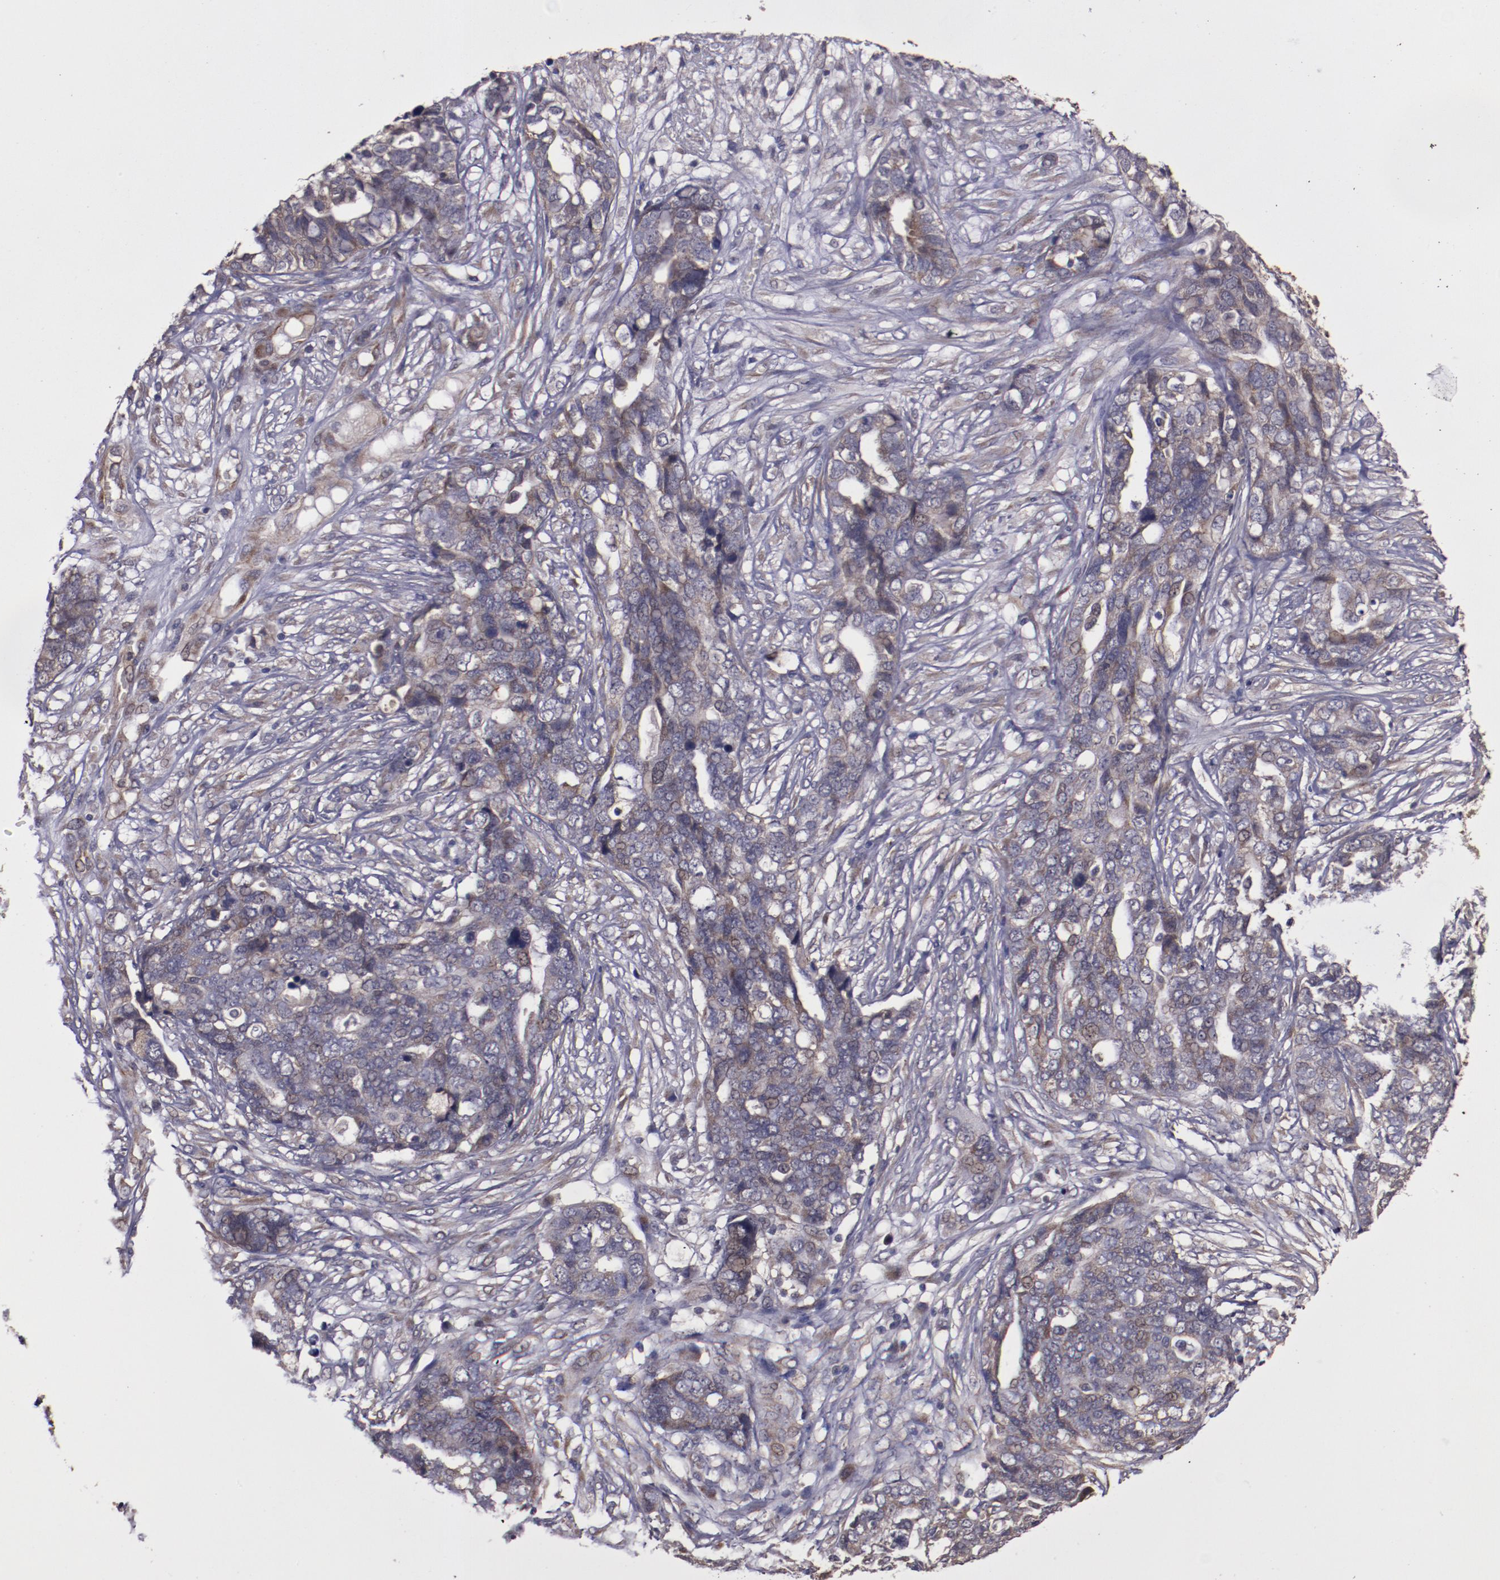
{"staining": {"intensity": "weak", "quantity": ">75%", "location": "cytoplasmic/membranous"}, "tissue": "ovarian cancer", "cell_type": "Tumor cells", "image_type": "cancer", "snomed": [{"axis": "morphology", "description": "Normal tissue, NOS"}, {"axis": "morphology", "description": "Cystadenocarcinoma, serous, NOS"}, {"axis": "topography", "description": "Fallopian tube"}, {"axis": "topography", "description": "Ovary"}], "caption": "Immunohistochemistry of ovarian cancer exhibits low levels of weak cytoplasmic/membranous staining in approximately >75% of tumor cells. (DAB (3,3'-diaminobenzidine) IHC, brown staining for protein, blue staining for nuclei).", "gene": "FTSJ1", "patient": {"sex": "female", "age": 56}}